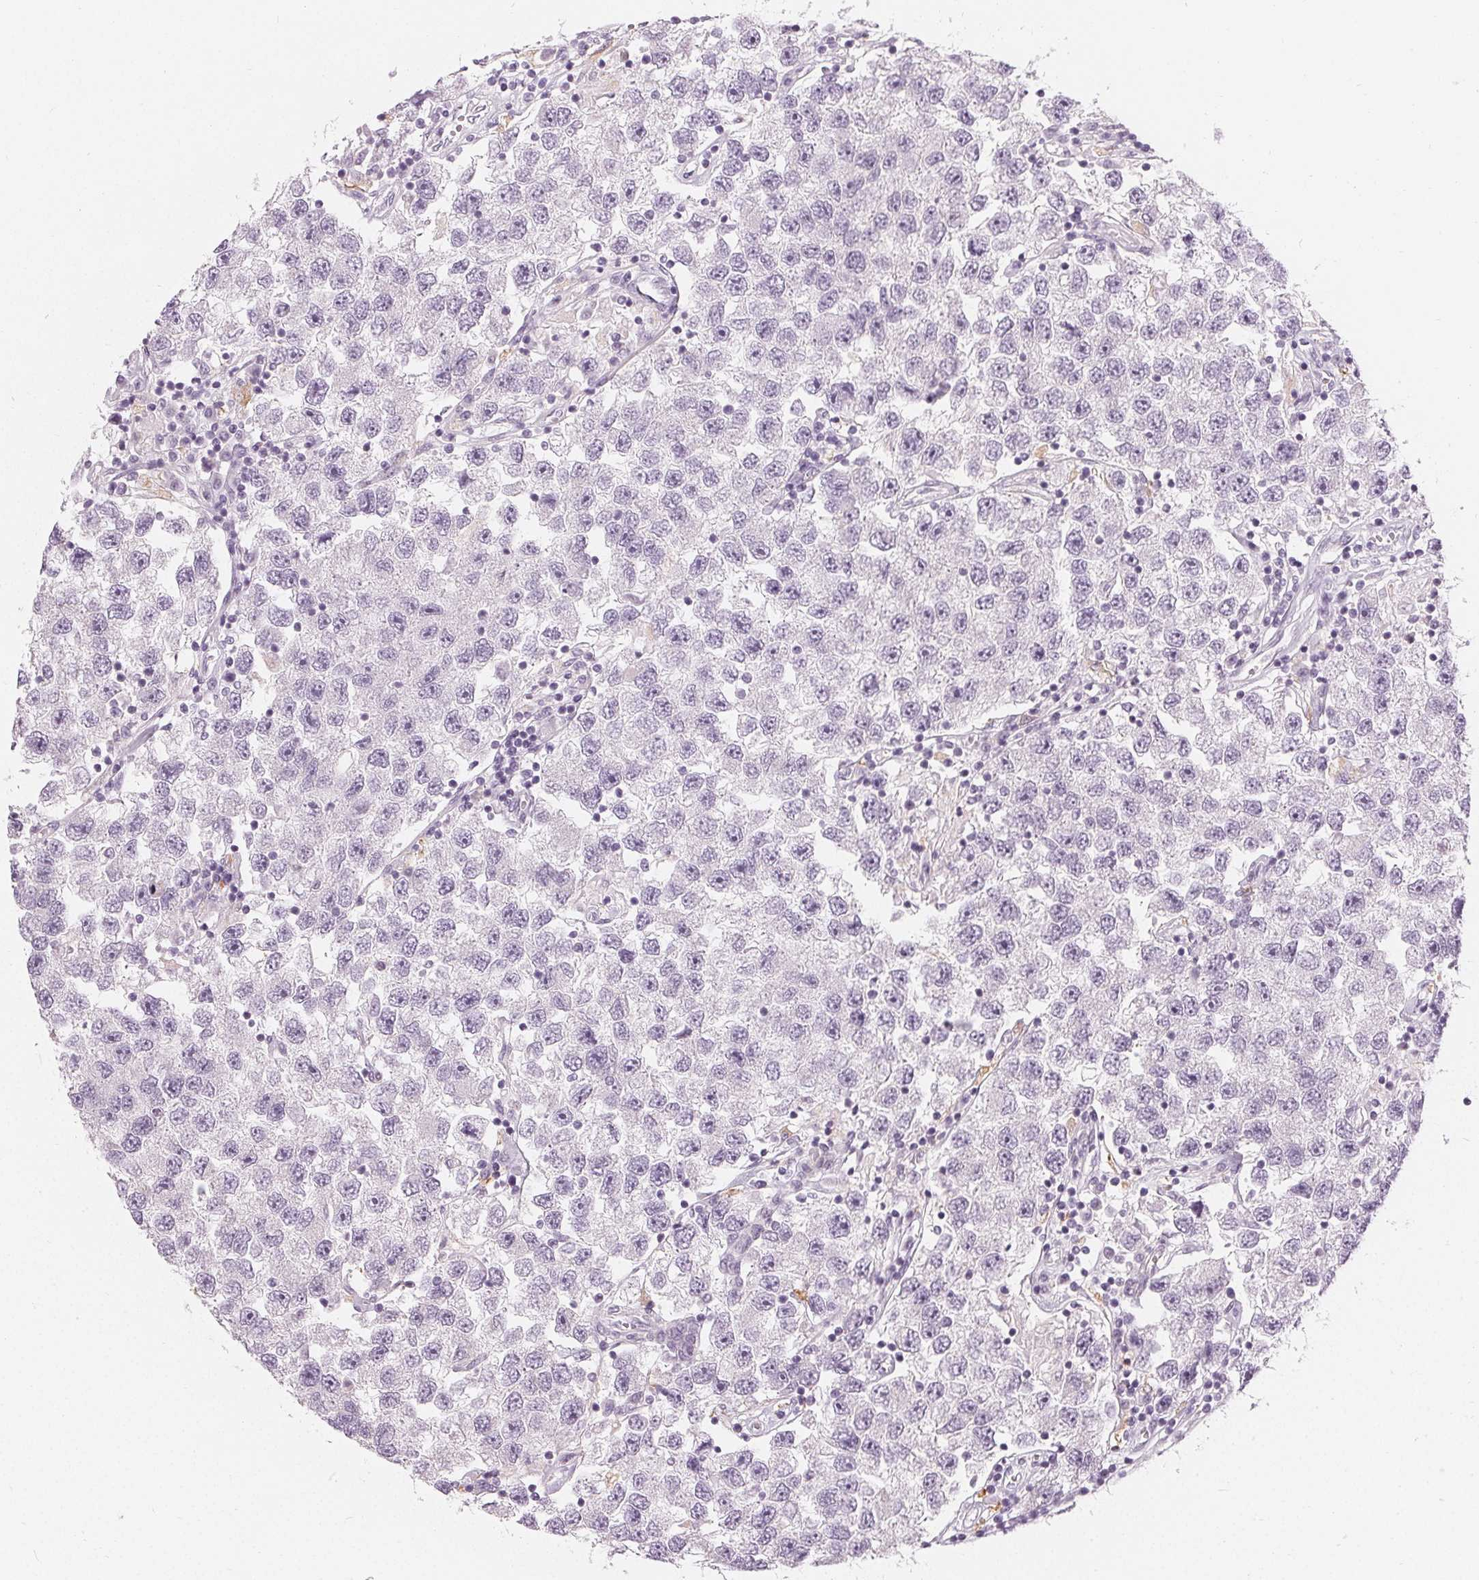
{"staining": {"intensity": "negative", "quantity": "none", "location": "none"}, "tissue": "testis cancer", "cell_type": "Tumor cells", "image_type": "cancer", "snomed": [{"axis": "morphology", "description": "Seminoma, NOS"}, {"axis": "topography", "description": "Testis"}], "caption": "Micrograph shows no protein staining in tumor cells of testis cancer tissue.", "gene": "HOPX", "patient": {"sex": "male", "age": 26}}